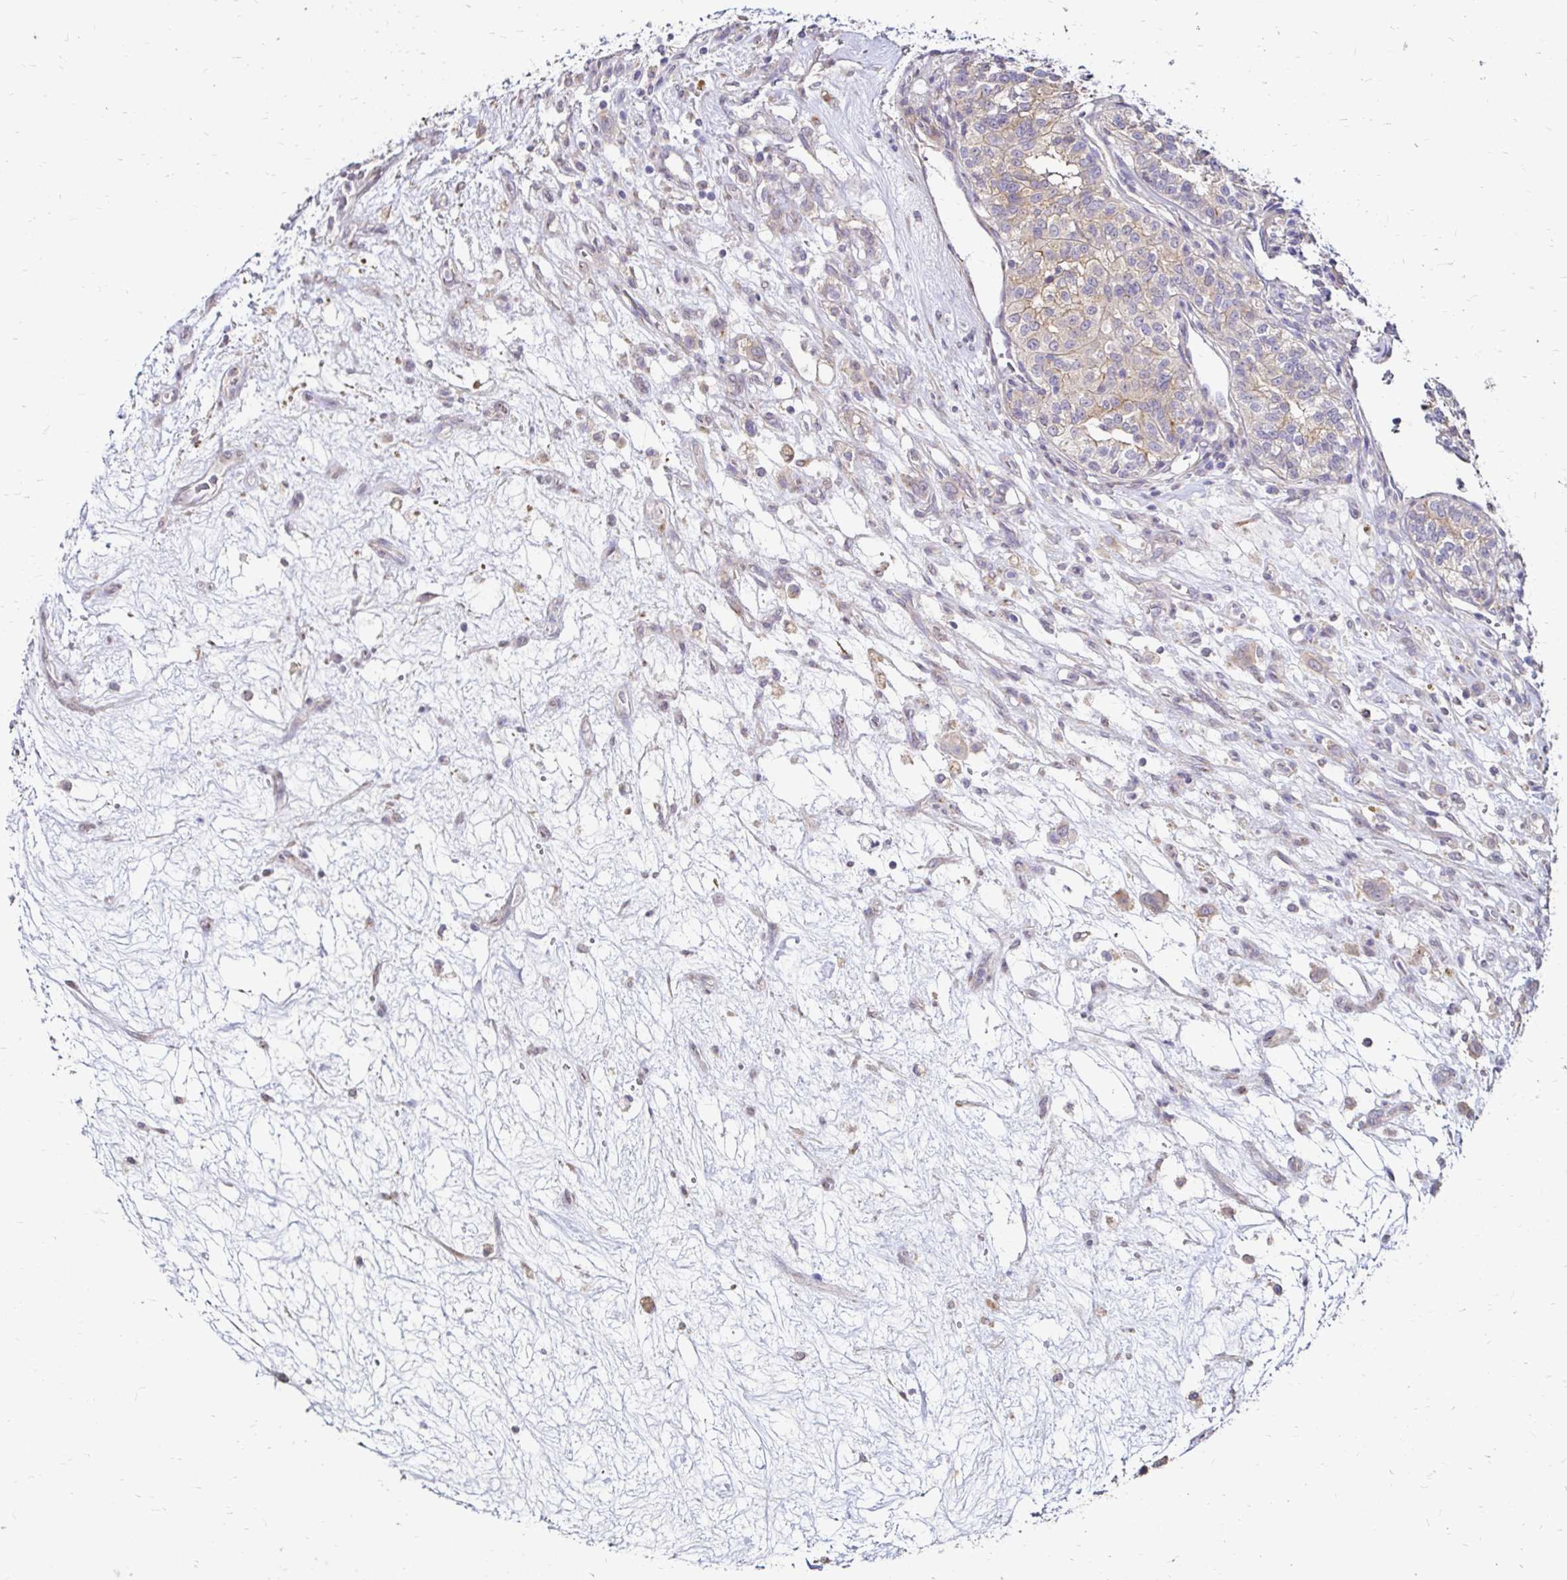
{"staining": {"intensity": "weak", "quantity": ">75%", "location": "cytoplasmic/membranous"}, "tissue": "renal cancer", "cell_type": "Tumor cells", "image_type": "cancer", "snomed": [{"axis": "morphology", "description": "Adenocarcinoma, NOS"}, {"axis": "topography", "description": "Kidney"}], "caption": "Renal cancer (adenocarcinoma) stained with a protein marker displays weak staining in tumor cells.", "gene": "PRIMA1", "patient": {"sex": "female", "age": 63}}